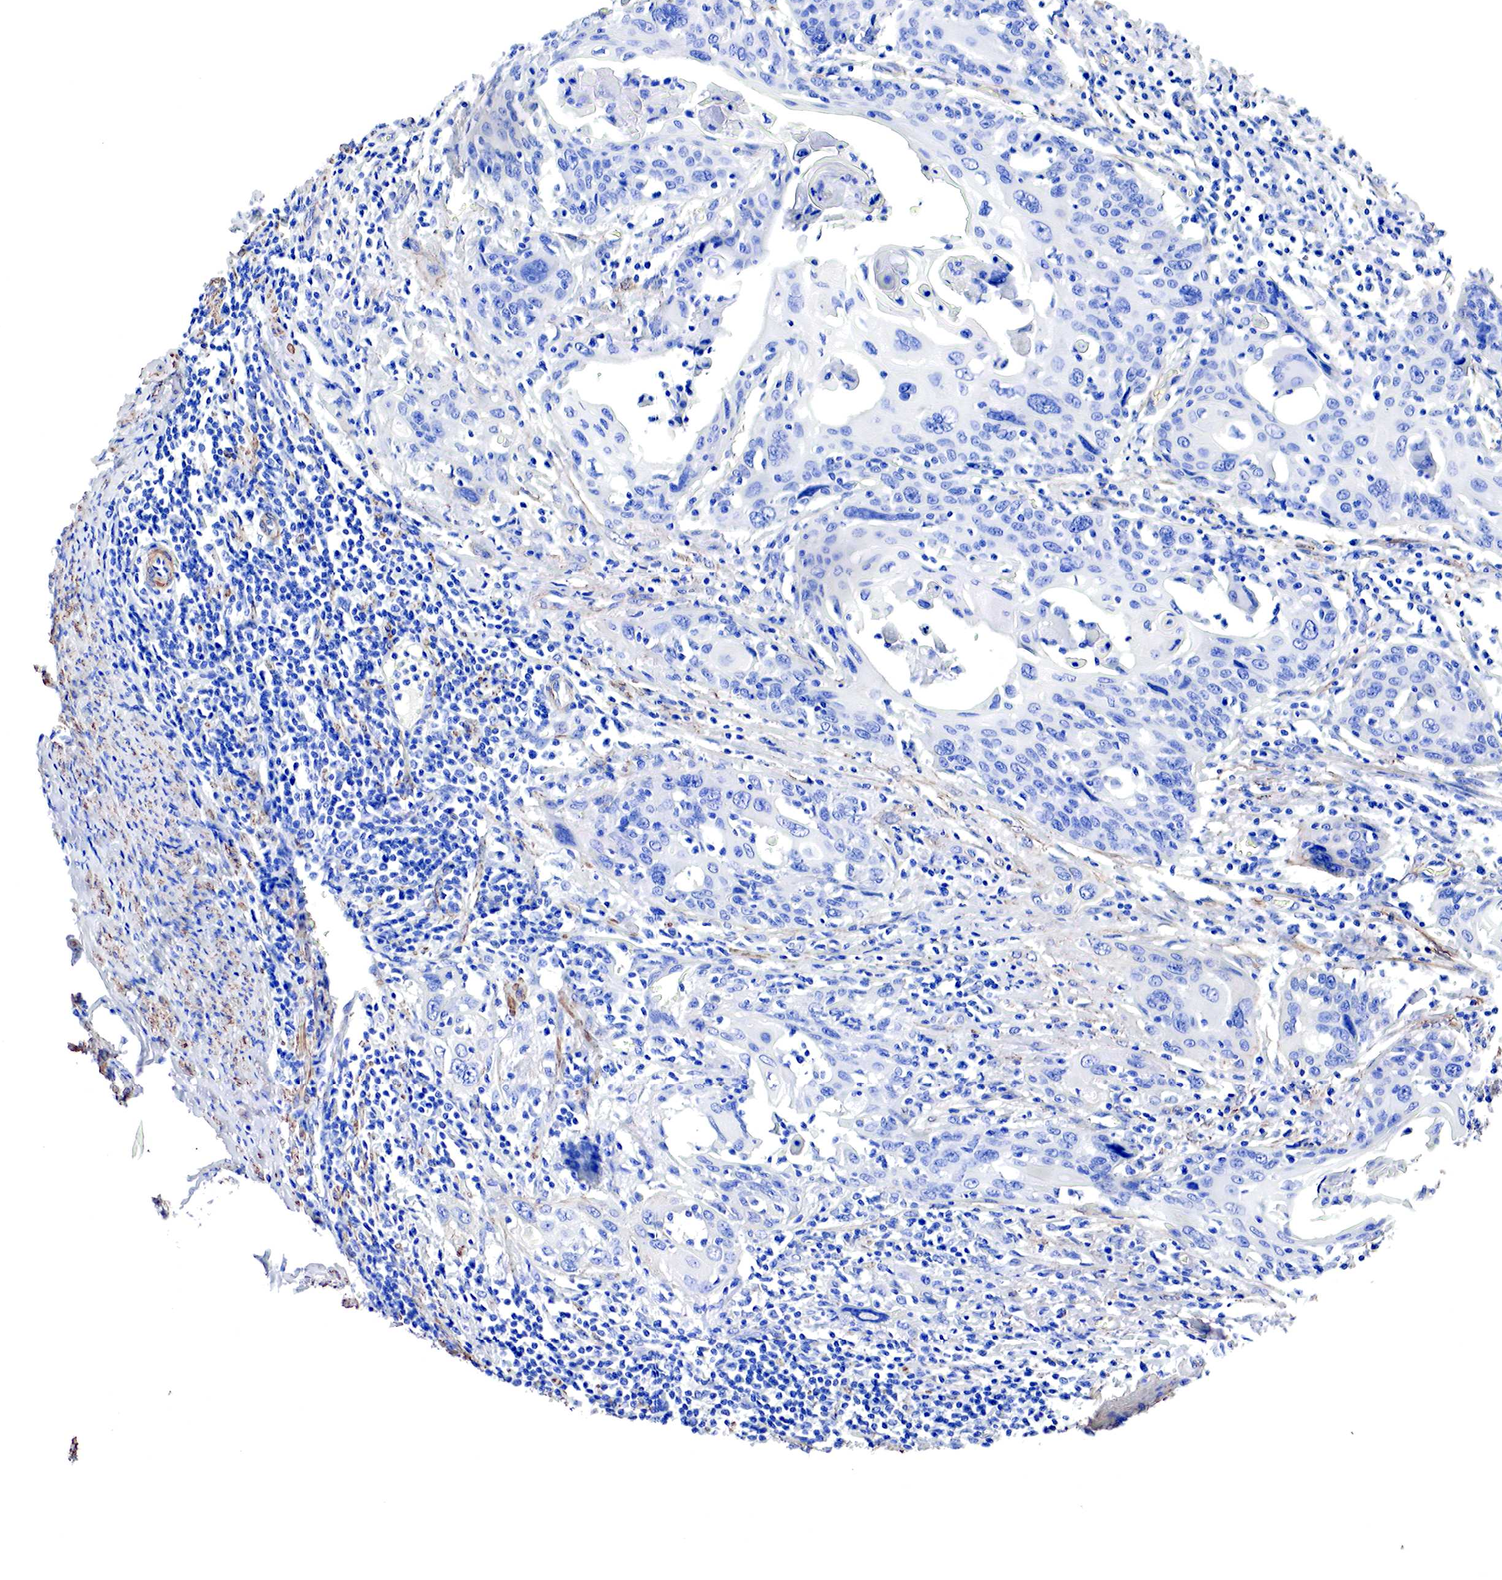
{"staining": {"intensity": "negative", "quantity": "none", "location": "none"}, "tissue": "cervical cancer", "cell_type": "Tumor cells", "image_type": "cancer", "snomed": [{"axis": "morphology", "description": "Squamous cell carcinoma, NOS"}, {"axis": "topography", "description": "Cervix"}], "caption": "Human cervical squamous cell carcinoma stained for a protein using immunohistochemistry displays no staining in tumor cells.", "gene": "TPM1", "patient": {"sex": "female", "age": 54}}